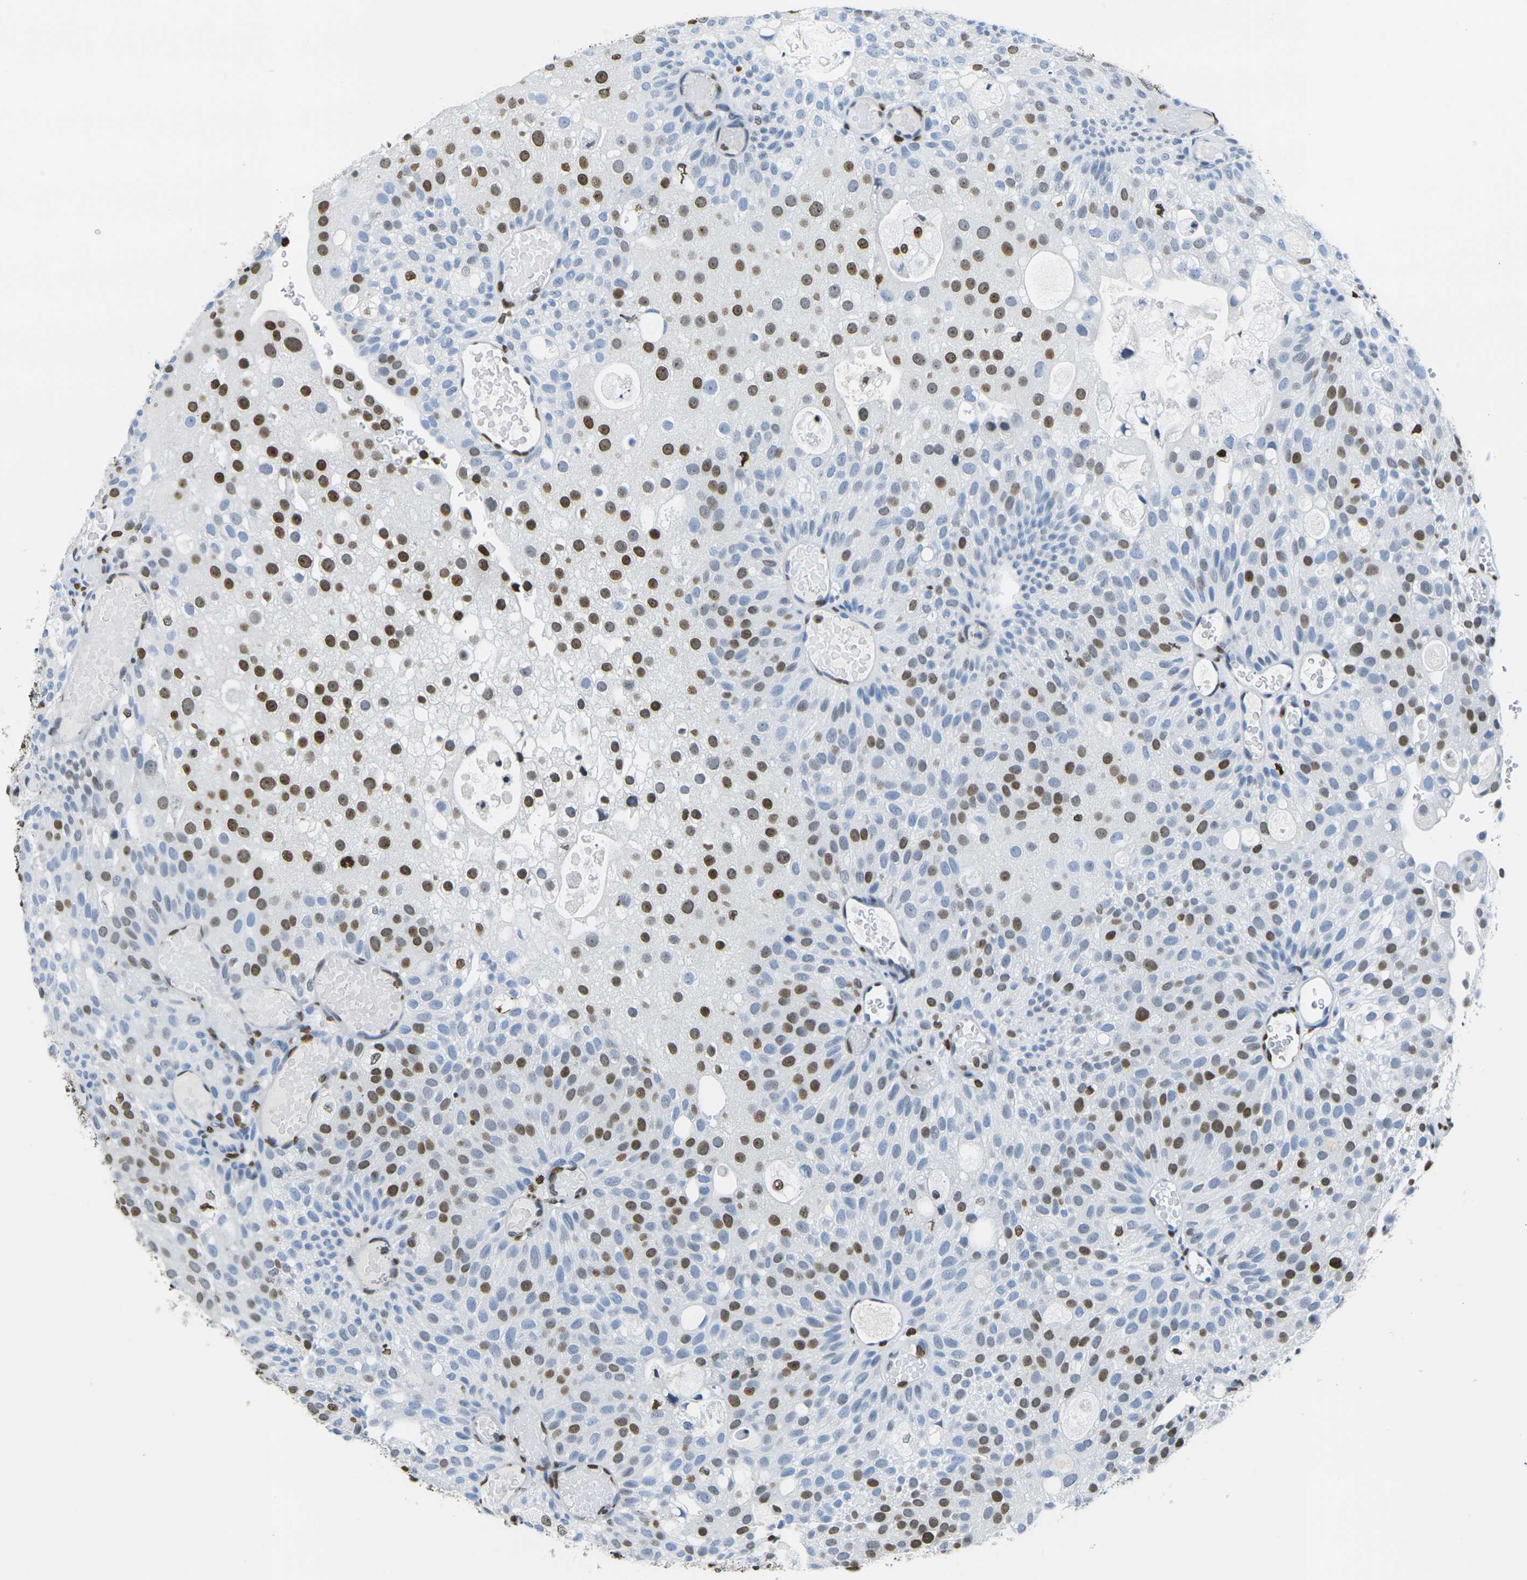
{"staining": {"intensity": "strong", "quantity": "25%-75%", "location": "nuclear"}, "tissue": "urothelial cancer", "cell_type": "Tumor cells", "image_type": "cancer", "snomed": [{"axis": "morphology", "description": "Urothelial carcinoma, Low grade"}, {"axis": "topography", "description": "Urinary bladder"}], "caption": "Immunohistochemistry (IHC) of human urothelial cancer exhibits high levels of strong nuclear positivity in approximately 25%-75% of tumor cells.", "gene": "DRAXIN", "patient": {"sex": "male", "age": 78}}